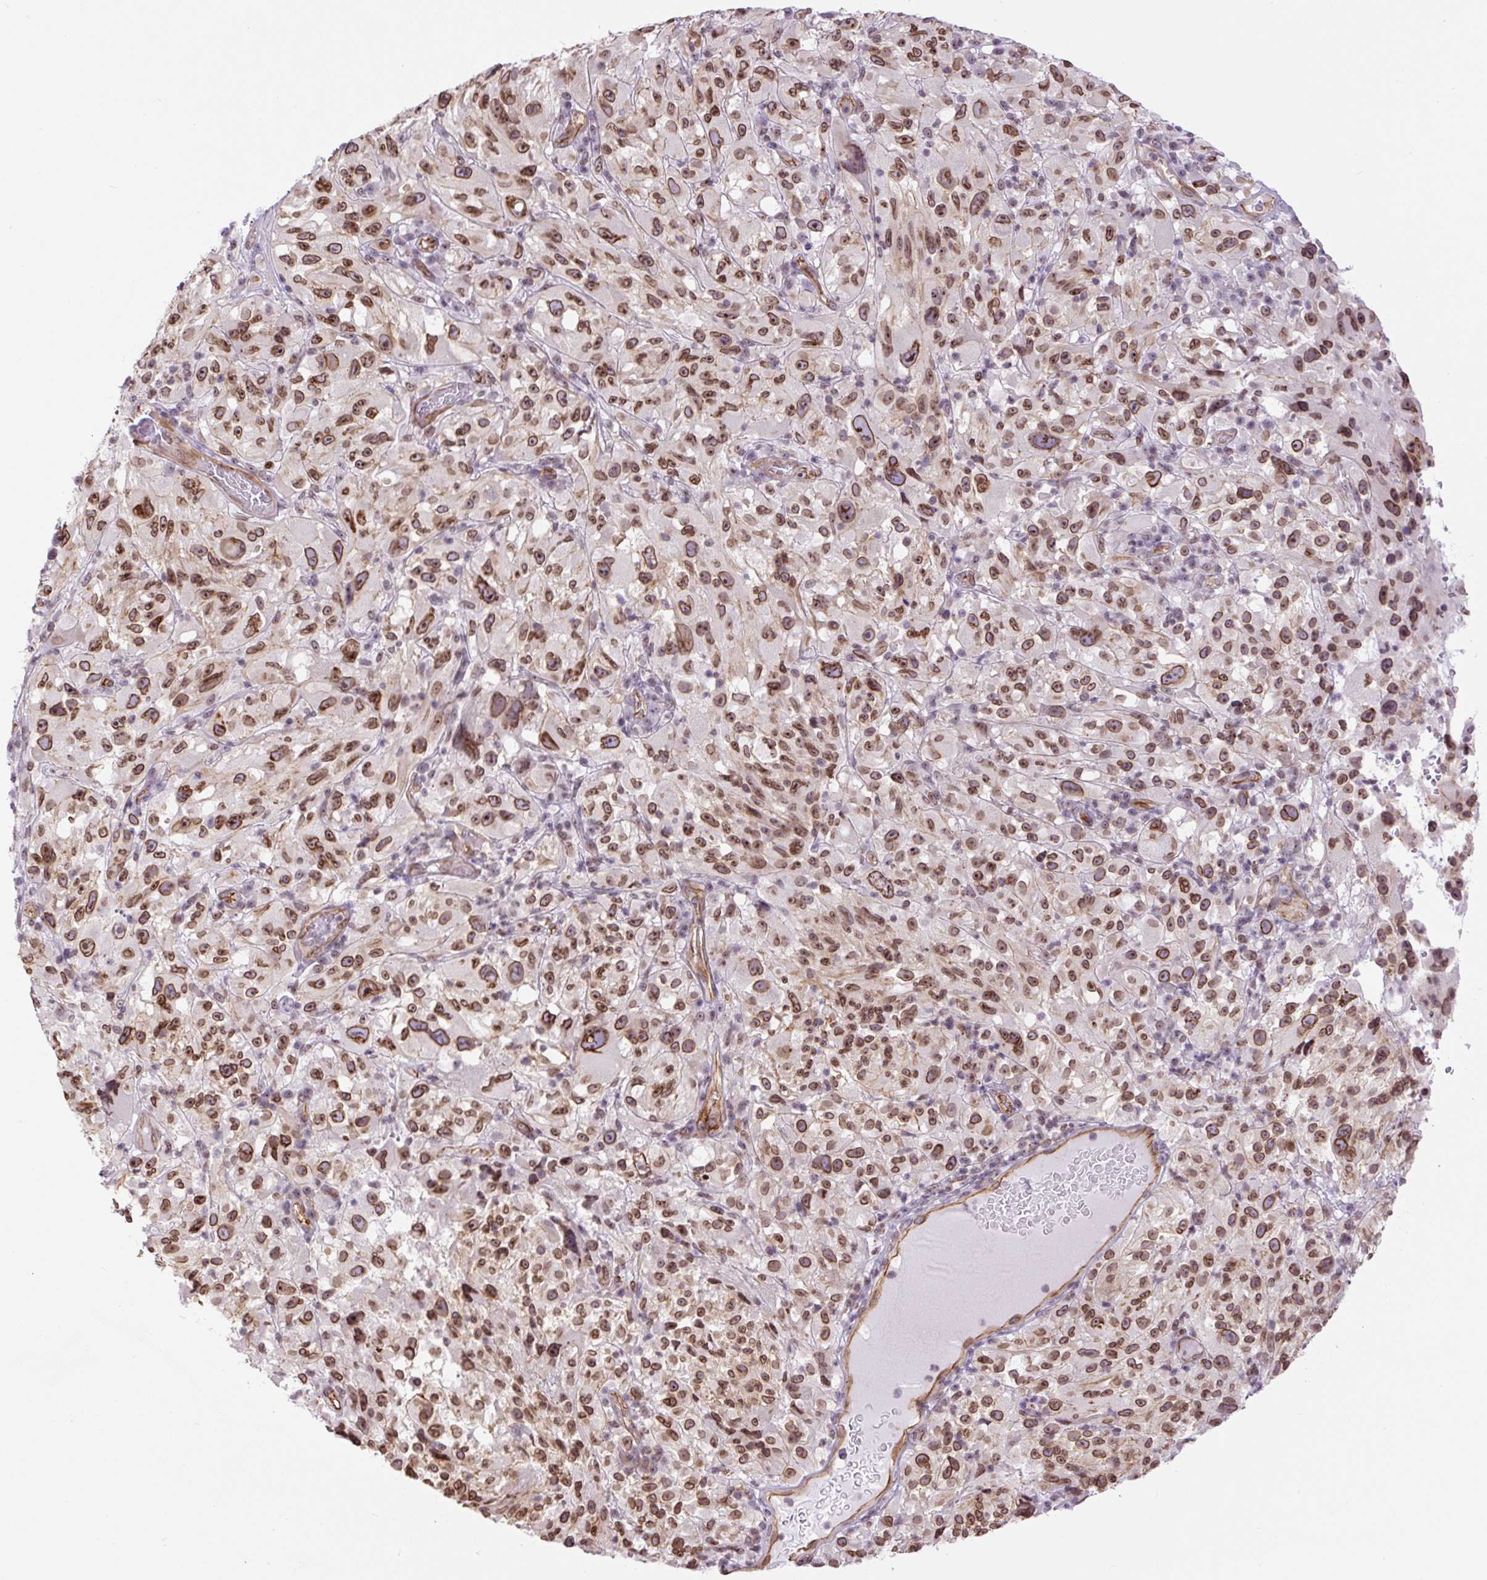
{"staining": {"intensity": "moderate", "quantity": ">75%", "location": "cytoplasmic/membranous,nuclear"}, "tissue": "melanoma", "cell_type": "Tumor cells", "image_type": "cancer", "snomed": [{"axis": "morphology", "description": "Malignant melanoma, NOS"}, {"axis": "topography", "description": "Skin"}], "caption": "An image of human melanoma stained for a protein exhibits moderate cytoplasmic/membranous and nuclear brown staining in tumor cells.", "gene": "MYO5C", "patient": {"sex": "female", "age": 71}}